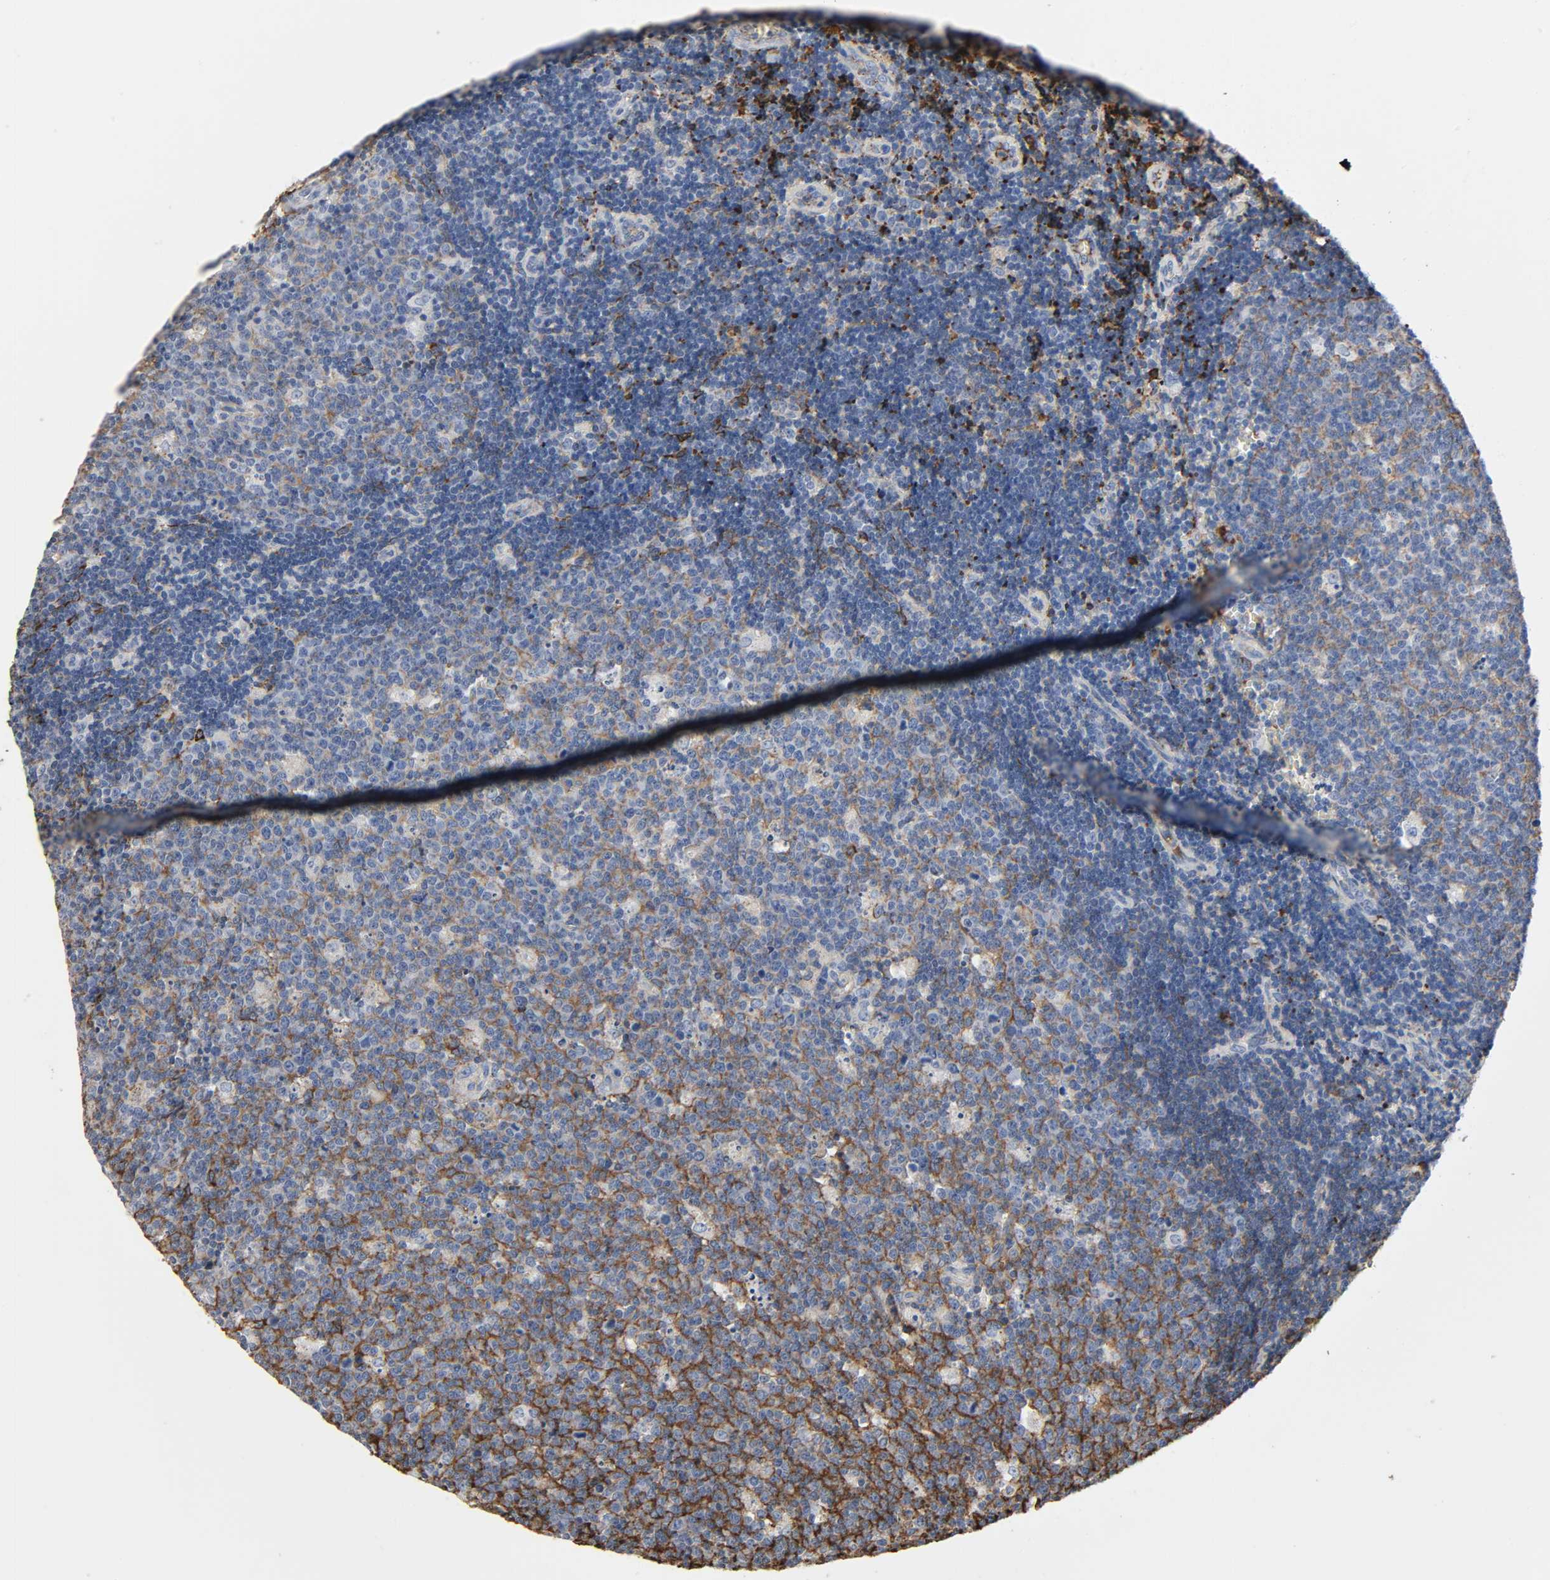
{"staining": {"intensity": "moderate", "quantity": "<25%", "location": "cytoplasmic/membranous"}, "tissue": "lymph node", "cell_type": "Germinal center cells", "image_type": "normal", "snomed": [{"axis": "morphology", "description": "Normal tissue, NOS"}, {"axis": "topography", "description": "Lymph node"}, {"axis": "topography", "description": "Salivary gland"}], "caption": "Germinal center cells show low levels of moderate cytoplasmic/membranous staining in about <25% of cells in normal human lymph node. The staining was performed using DAB (3,3'-diaminobenzidine) to visualize the protein expression in brown, while the nuclei were stained in blue with hematoxylin (Magnification: 20x).", "gene": "C3", "patient": {"sex": "male", "age": 8}}